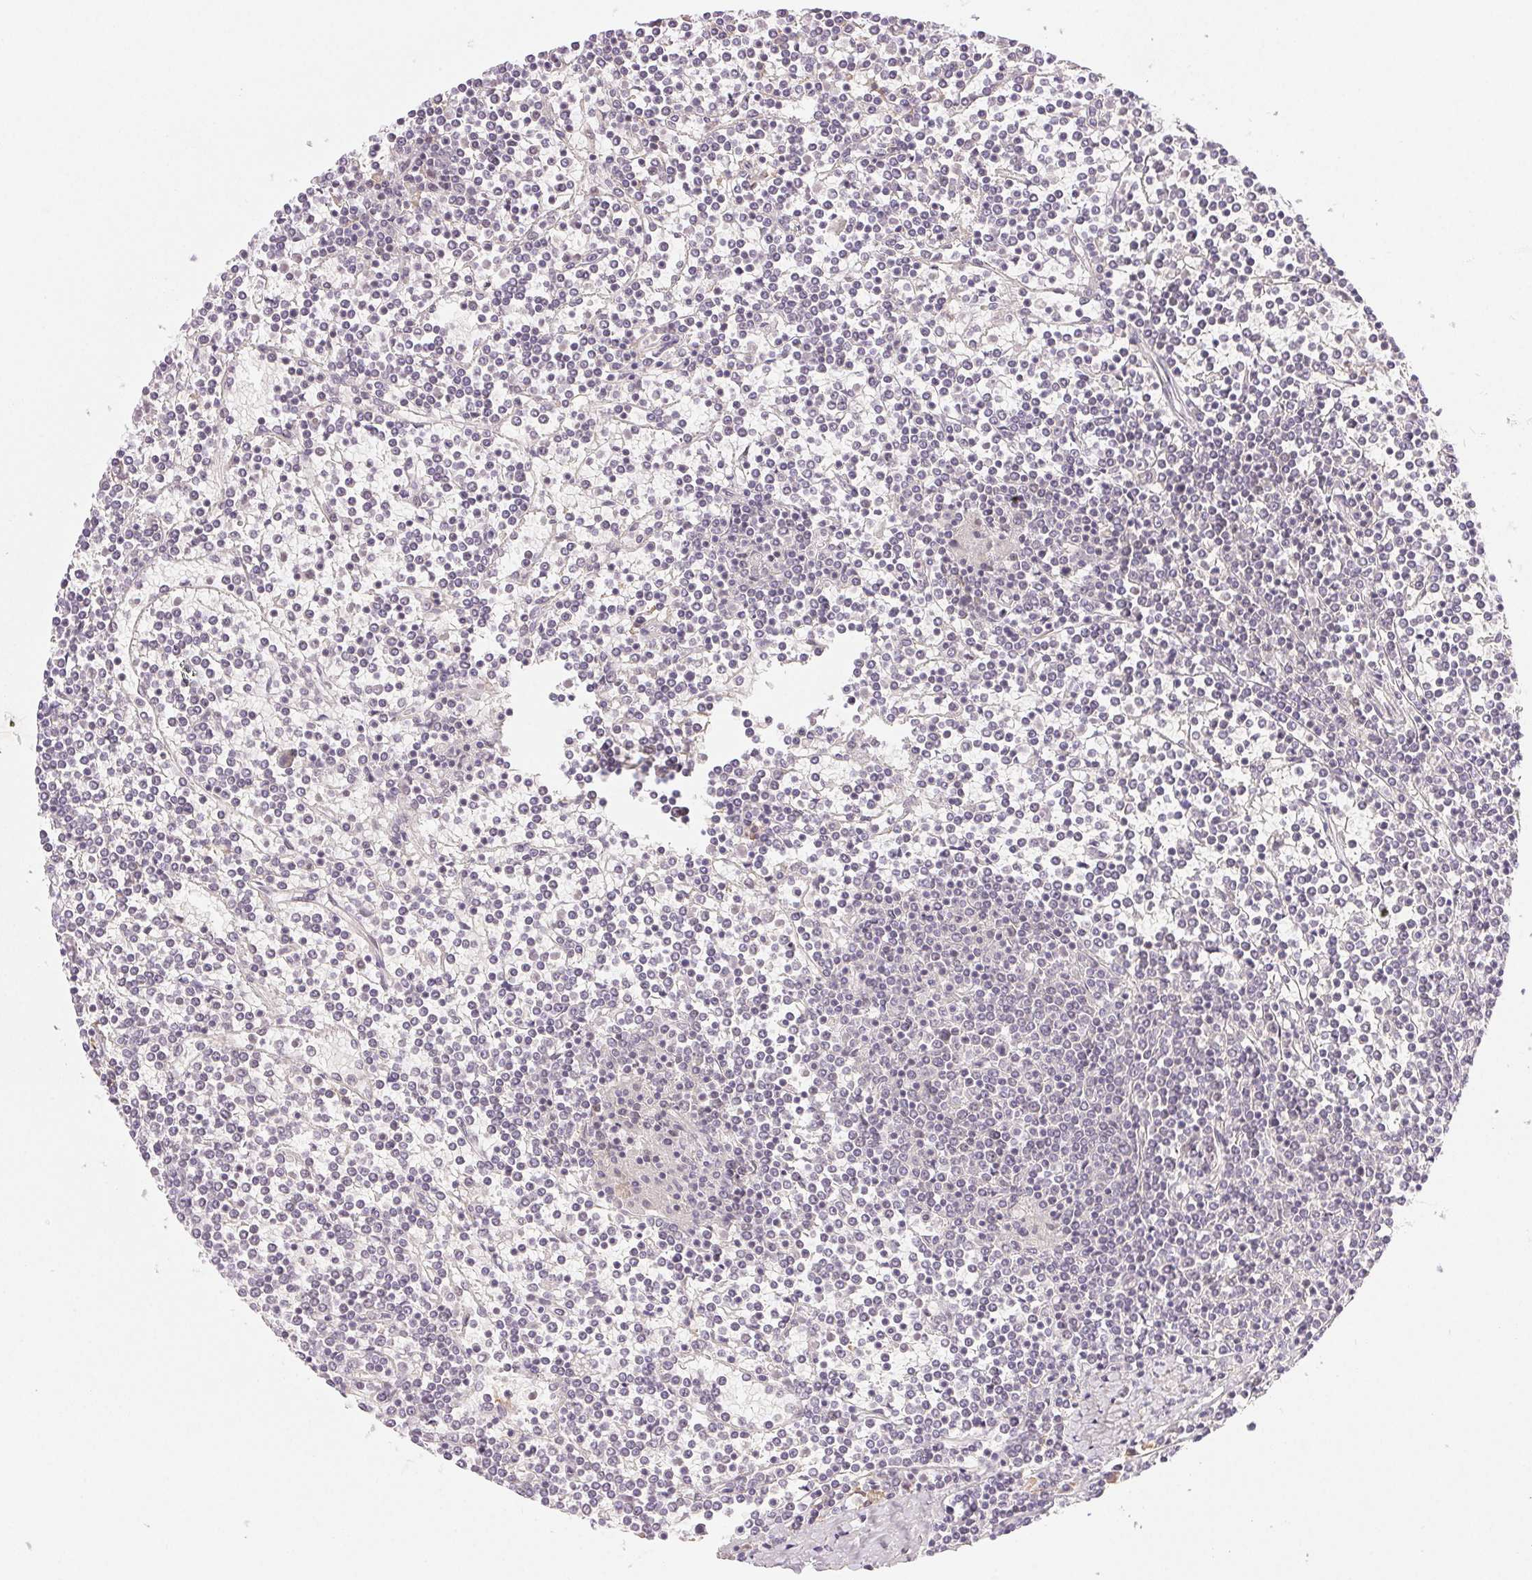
{"staining": {"intensity": "negative", "quantity": "none", "location": "none"}, "tissue": "lymphoma", "cell_type": "Tumor cells", "image_type": "cancer", "snomed": [{"axis": "morphology", "description": "Malignant lymphoma, non-Hodgkin's type, Low grade"}, {"axis": "topography", "description": "Spleen"}], "caption": "Protein analysis of lymphoma exhibits no significant positivity in tumor cells.", "gene": "PRPF18", "patient": {"sex": "female", "age": 19}}